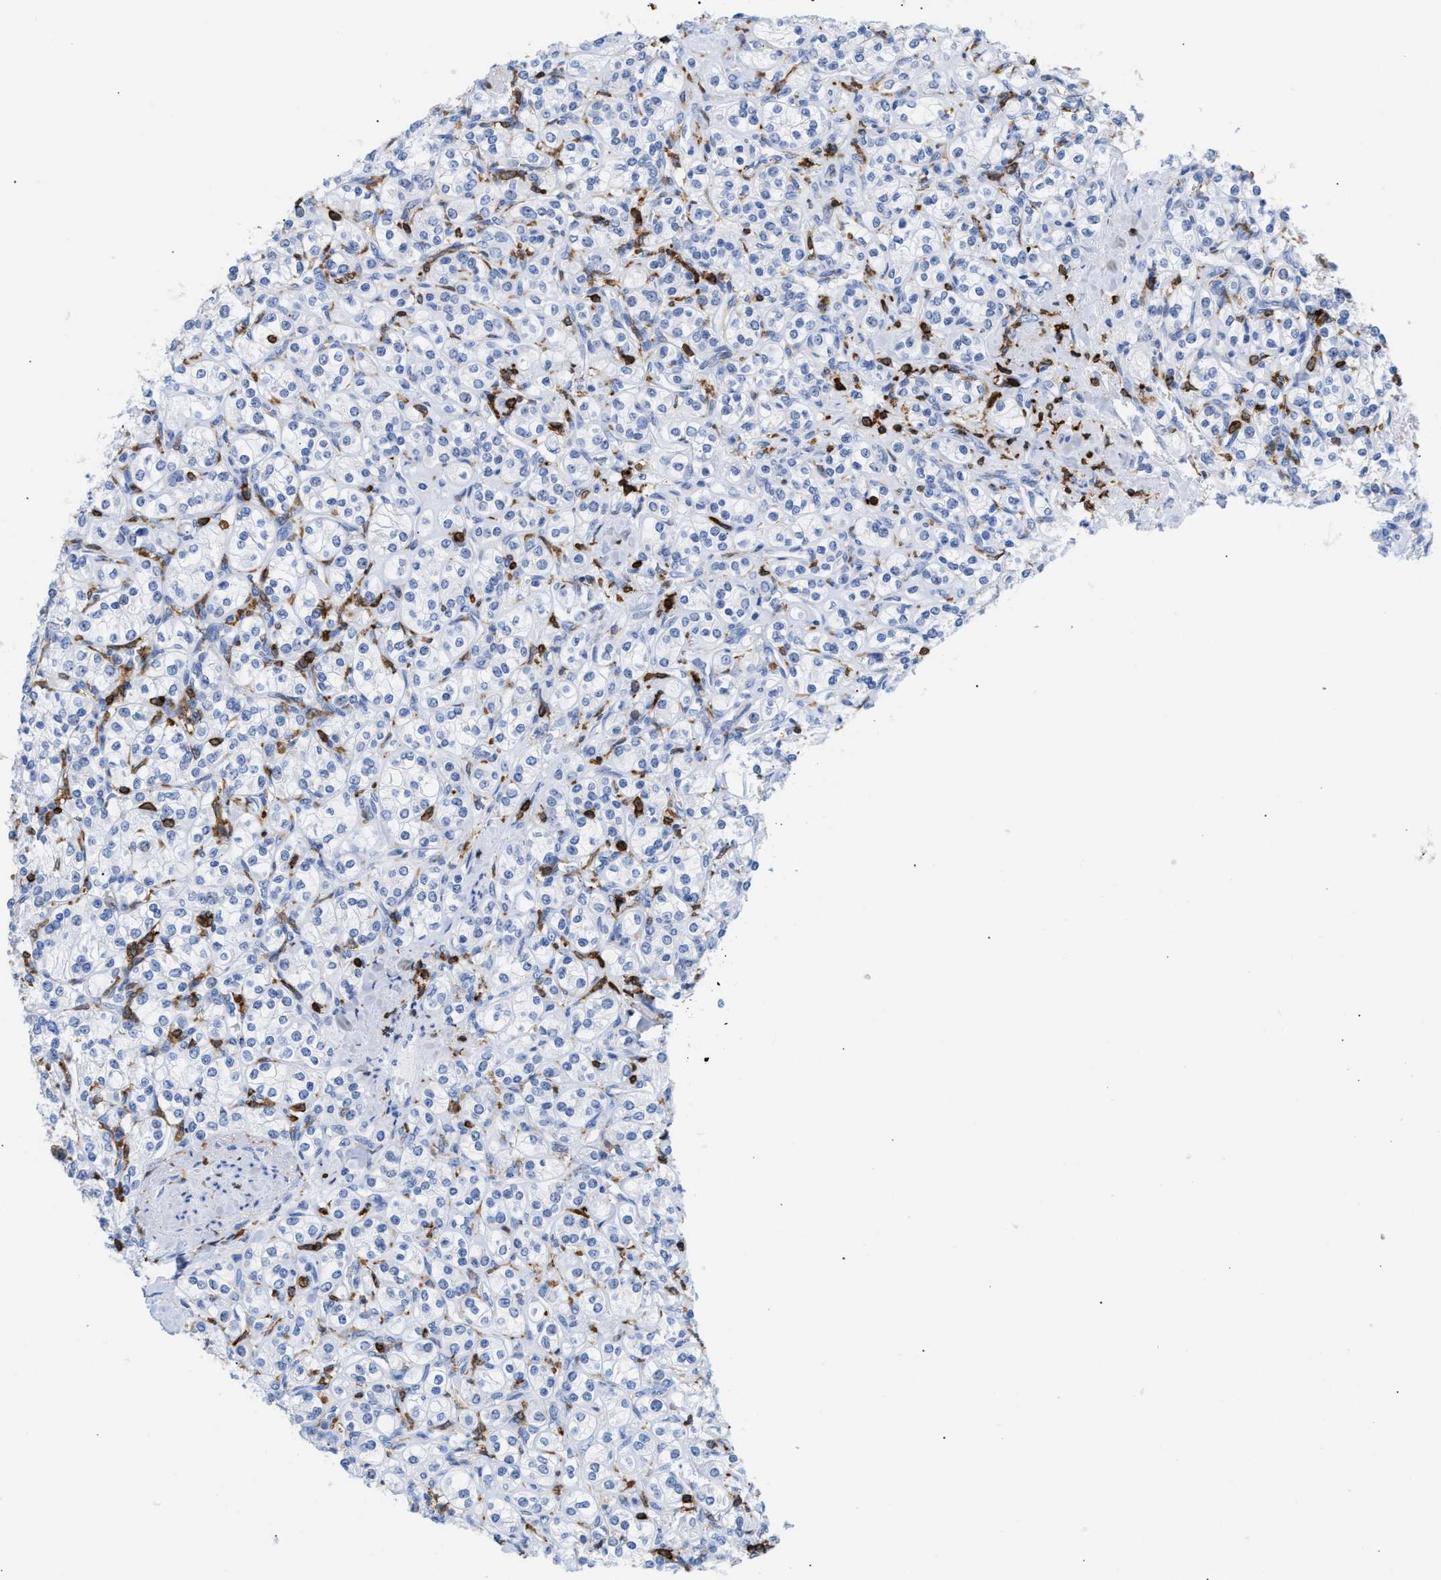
{"staining": {"intensity": "negative", "quantity": "none", "location": "none"}, "tissue": "renal cancer", "cell_type": "Tumor cells", "image_type": "cancer", "snomed": [{"axis": "morphology", "description": "Adenocarcinoma, NOS"}, {"axis": "topography", "description": "Kidney"}], "caption": "Tumor cells are negative for protein expression in human renal adenocarcinoma. (Stains: DAB IHC with hematoxylin counter stain, Microscopy: brightfield microscopy at high magnification).", "gene": "LCP1", "patient": {"sex": "male", "age": 77}}